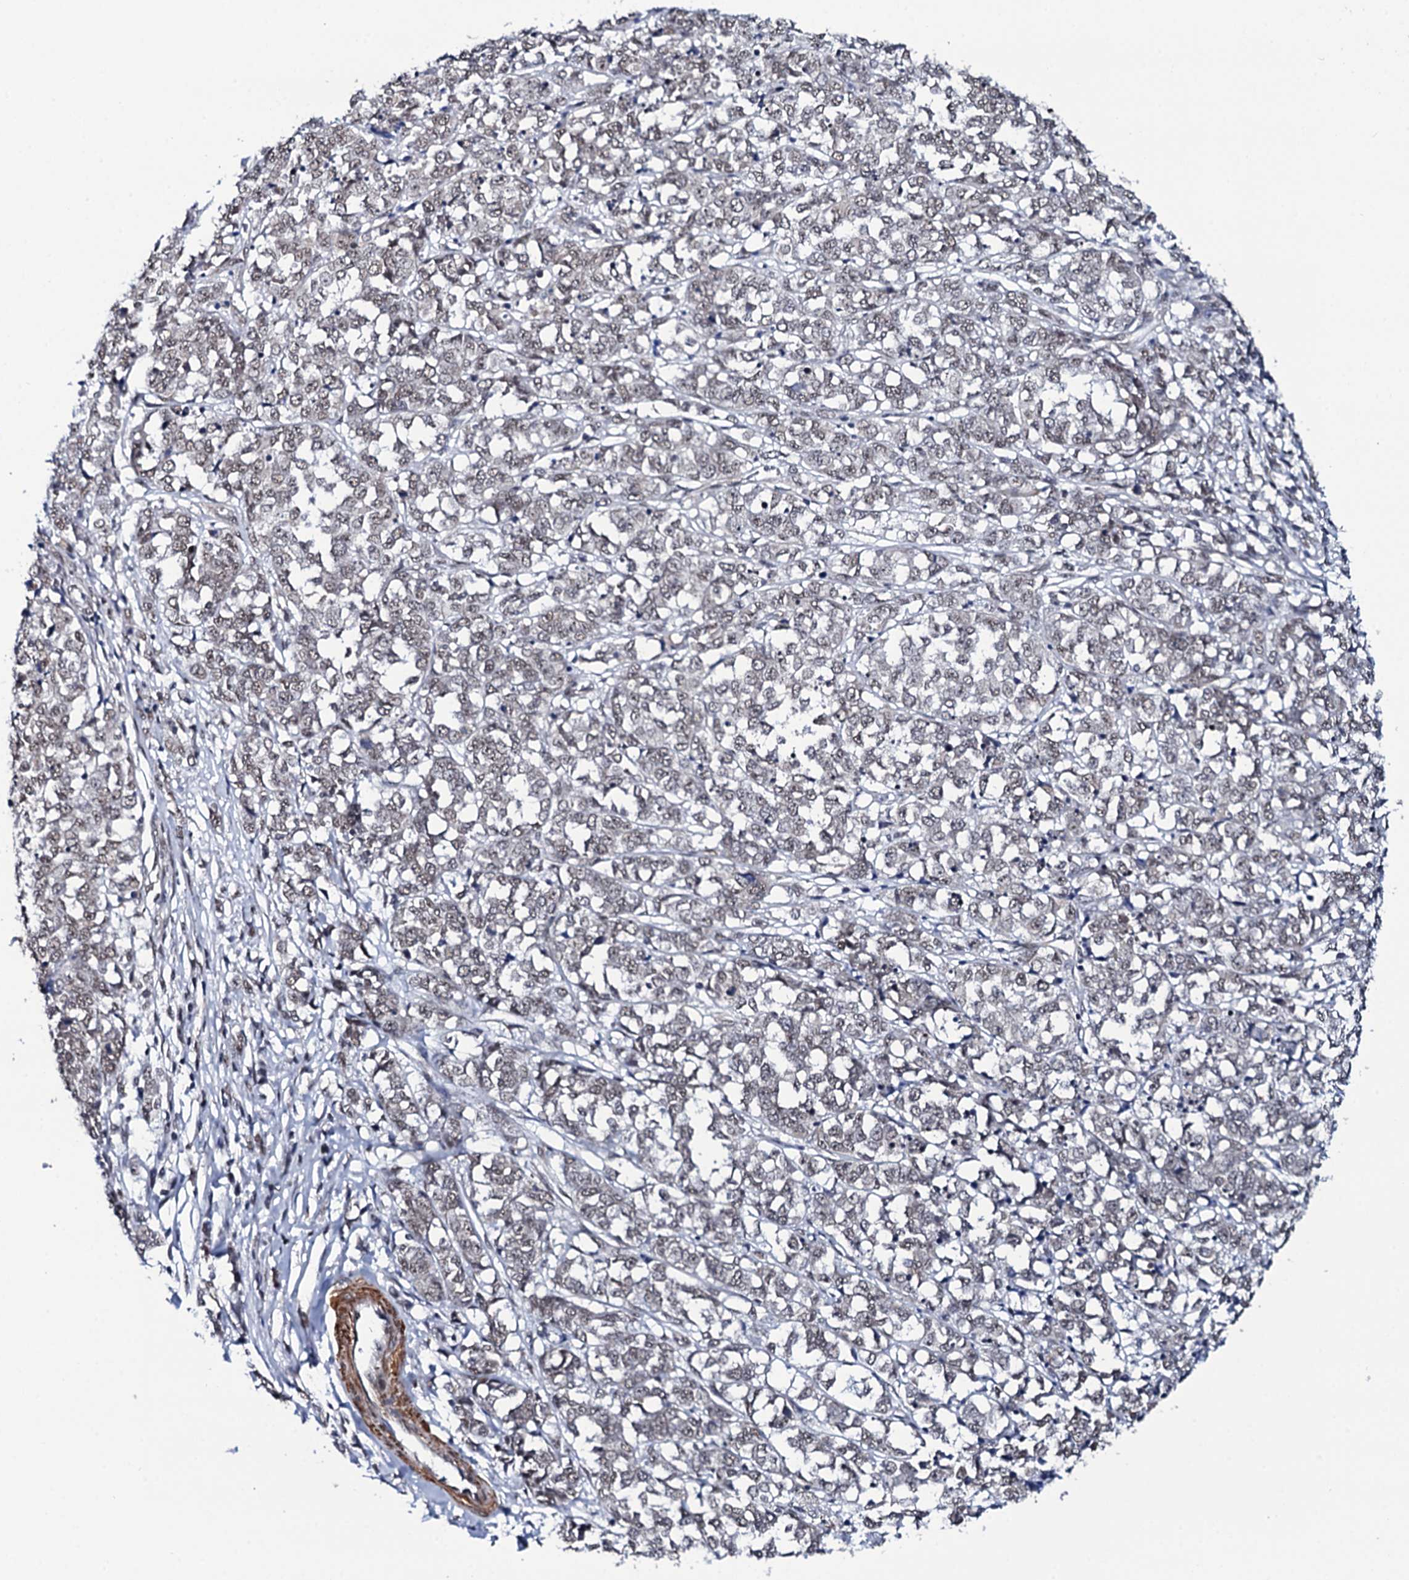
{"staining": {"intensity": "weak", "quantity": ">75%", "location": "nuclear"}, "tissue": "melanoma", "cell_type": "Tumor cells", "image_type": "cancer", "snomed": [{"axis": "morphology", "description": "Malignant melanoma, NOS"}, {"axis": "topography", "description": "Skin"}], "caption": "Weak nuclear staining is appreciated in about >75% of tumor cells in malignant melanoma.", "gene": "CWC15", "patient": {"sex": "female", "age": 72}}